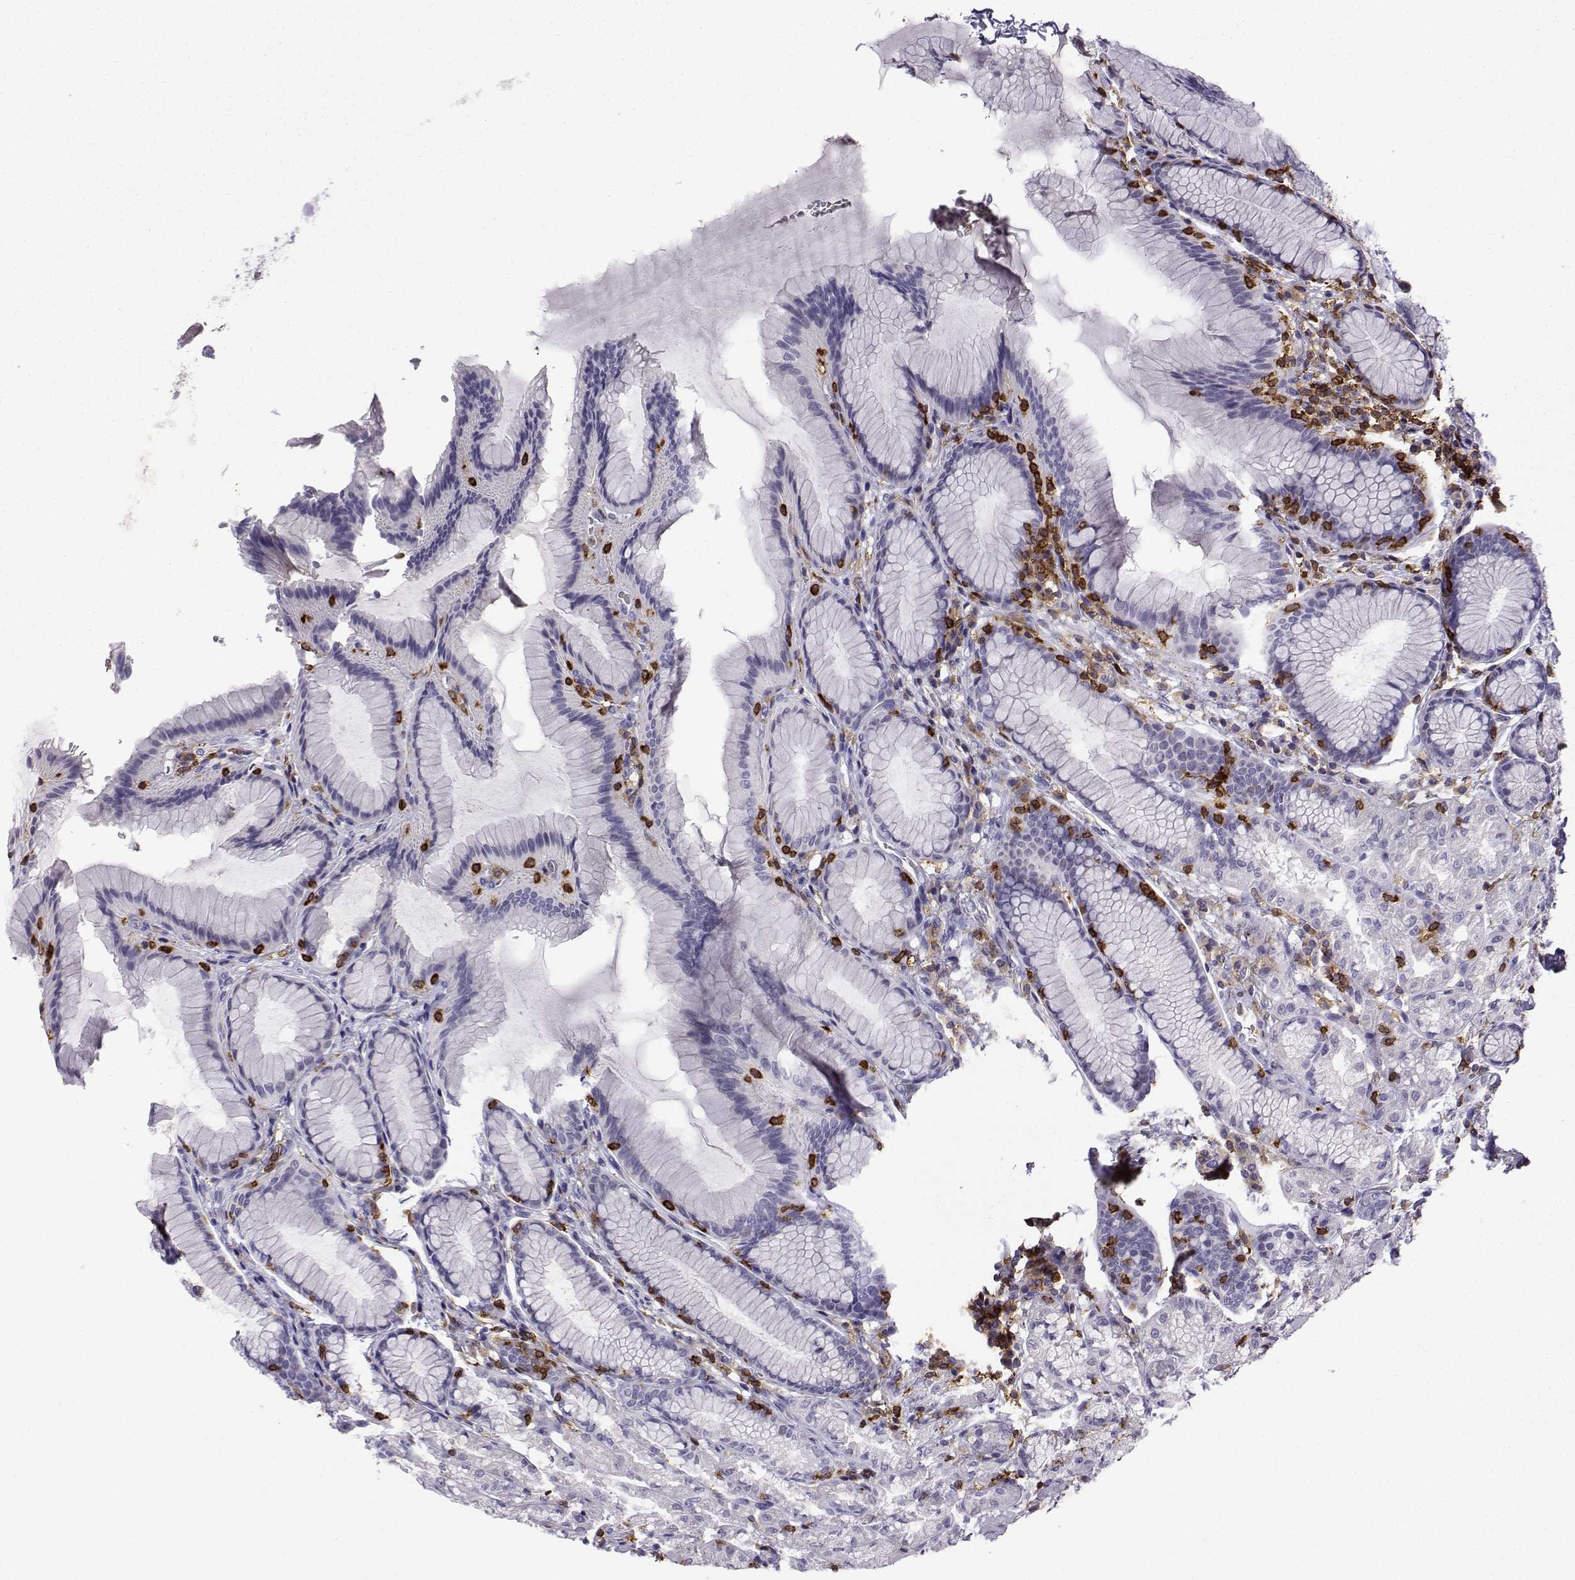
{"staining": {"intensity": "negative", "quantity": "none", "location": "none"}, "tissue": "stomach", "cell_type": "Glandular cells", "image_type": "normal", "snomed": [{"axis": "morphology", "description": "Normal tissue, NOS"}, {"axis": "morphology", "description": "Adenocarcinoma, NOS"}, {"axis": "topography", "description": "Stomach"}], "caption": "The photomicrograph shows no staining of glandular cells in benign stomach.", "gene": "DOCK10", "patient": {"sex": "female", "age": 79}}